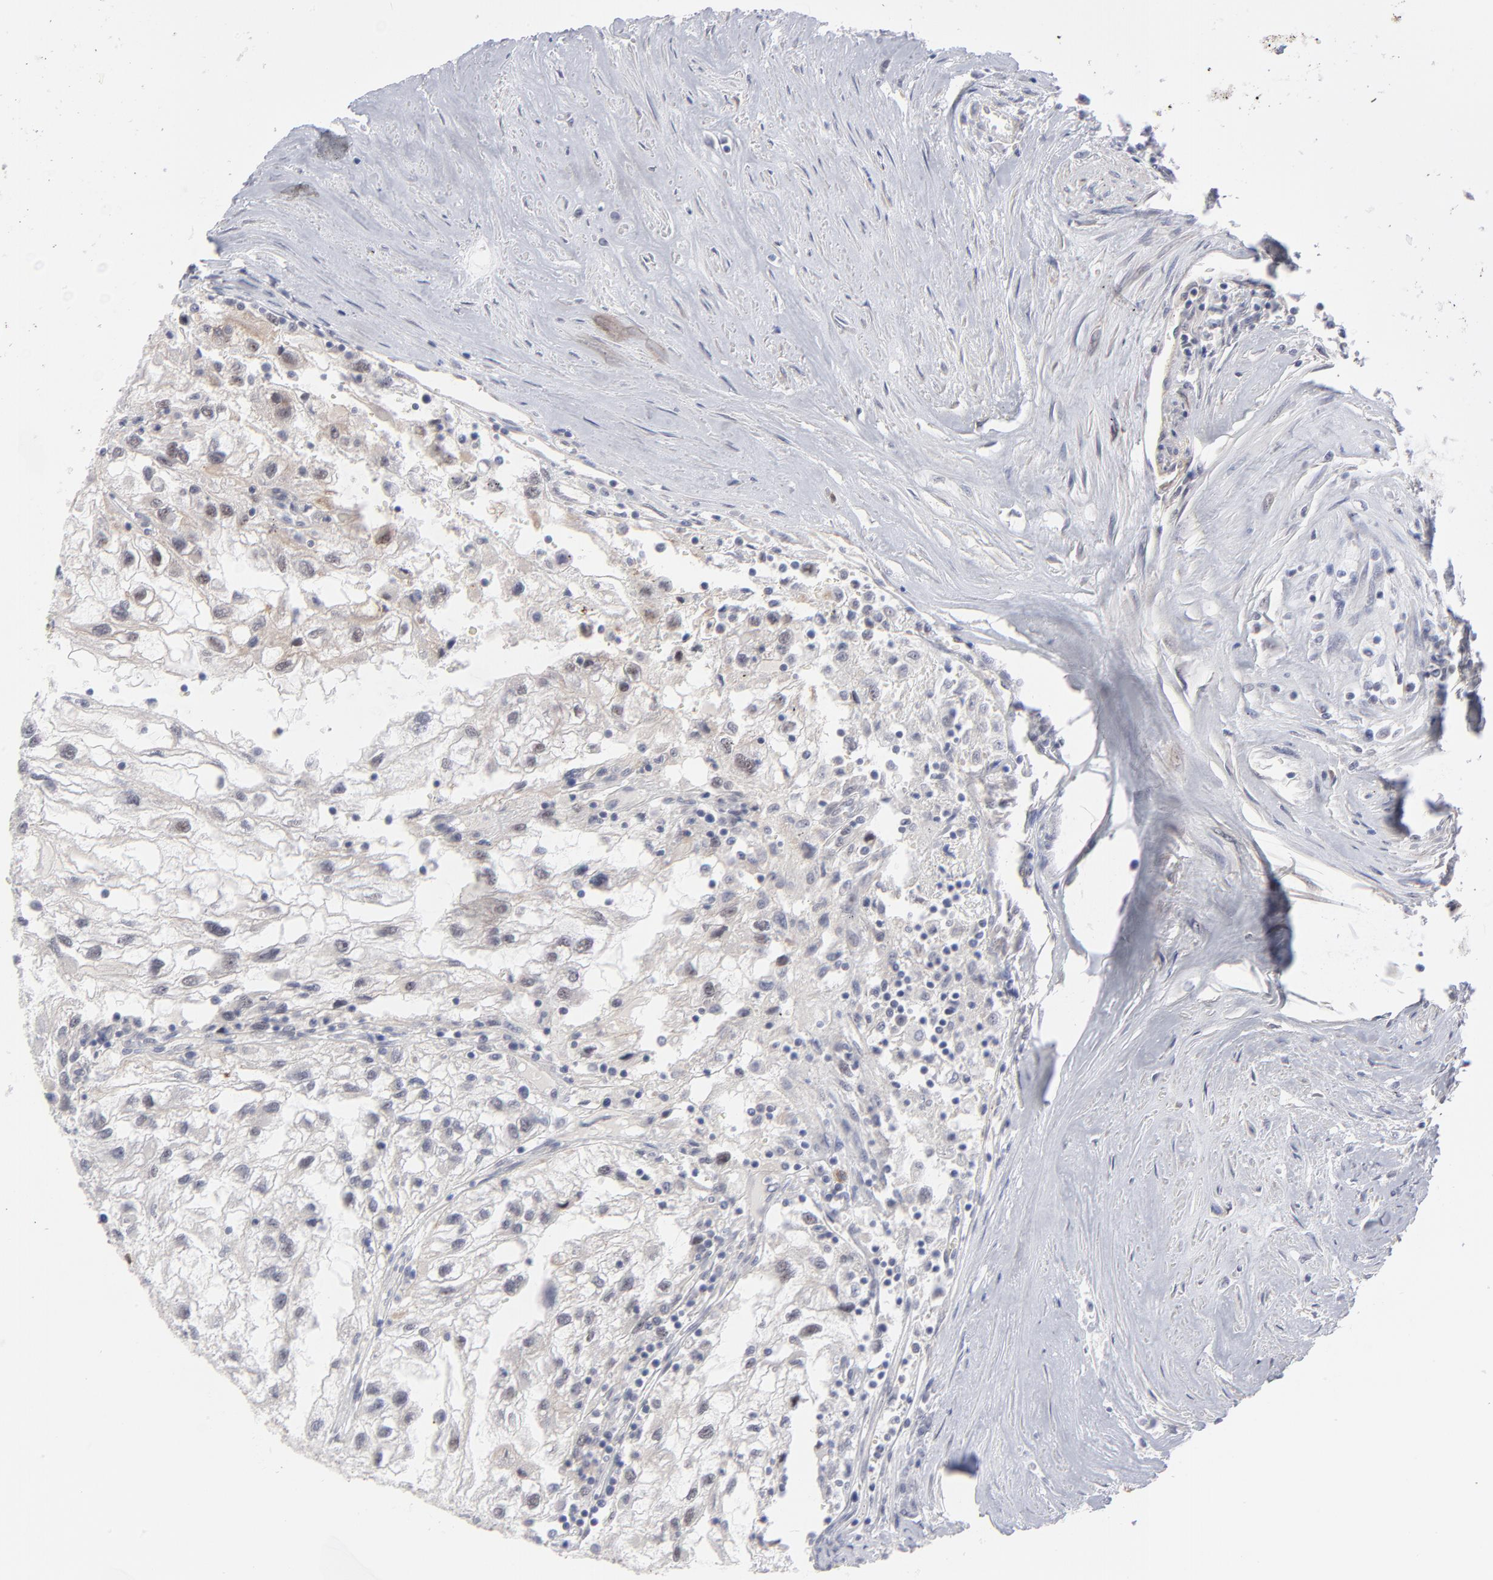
{"staining": {"intensity": "weak", "quantity": "<25%", "location": "cytoplasmic/membranous,nuclear"}, "tissue": "renal cancer", "cell_type": "Tumor cells", "image_type": "cancer", "snomed": [{"axis": "morphology", "description": "Normal tissue, NOS"}, {"axis": "morphology", "description": "Adenocarcinoma, NOS"}, {"axis": "topography", "description": "Kidney"}], "caption": "This is a photomicrograph of IHC staining of renal cancer (adenocarcinoma), which shows no positivity in tumor cells.", "gene": "NBN", "patient": {"sex": "male", "age": 71}}